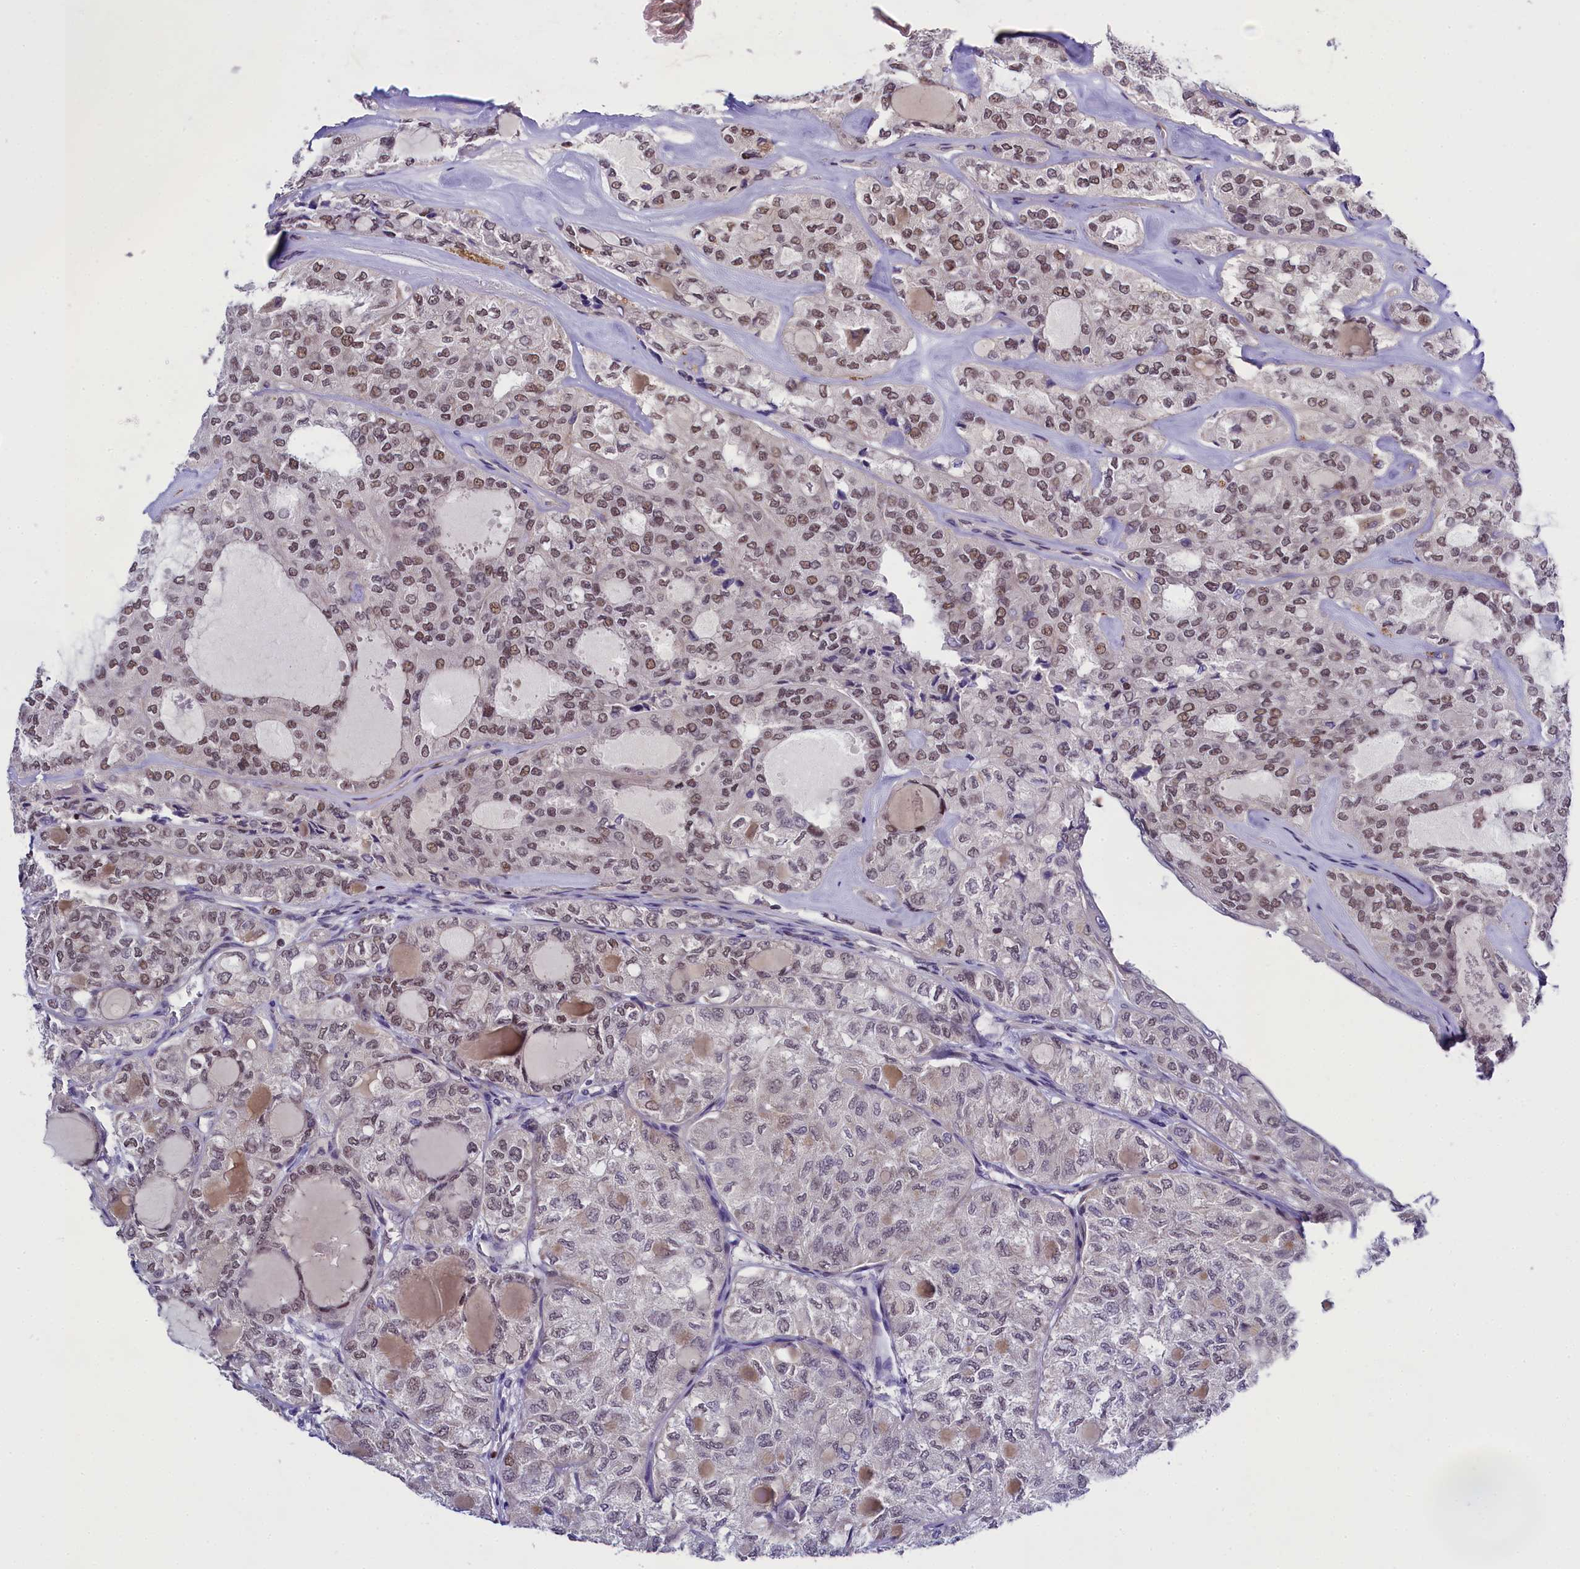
{"staining": {"intensity": "moderate", "quantity": ">75%", "location": "nuclear"}, "tissue": "thyroid cancer", "cell_type": "Tumor cells", "image_type": "cancer", "snomed": [{"axis": "morphology", "description": "Follicular adenoma carcinoma, NOS"}, {"axis": "topography", "description": "Thyroid gland"}], "caption": "Follicular adenoma carcinoma (thyroid) was stained to show a protein in brown. There is medium levels of moderate nuclear expression in about >75% of tumor cells.", "gene": "SP4", "patient": {"sex": "male", "age": 75}}